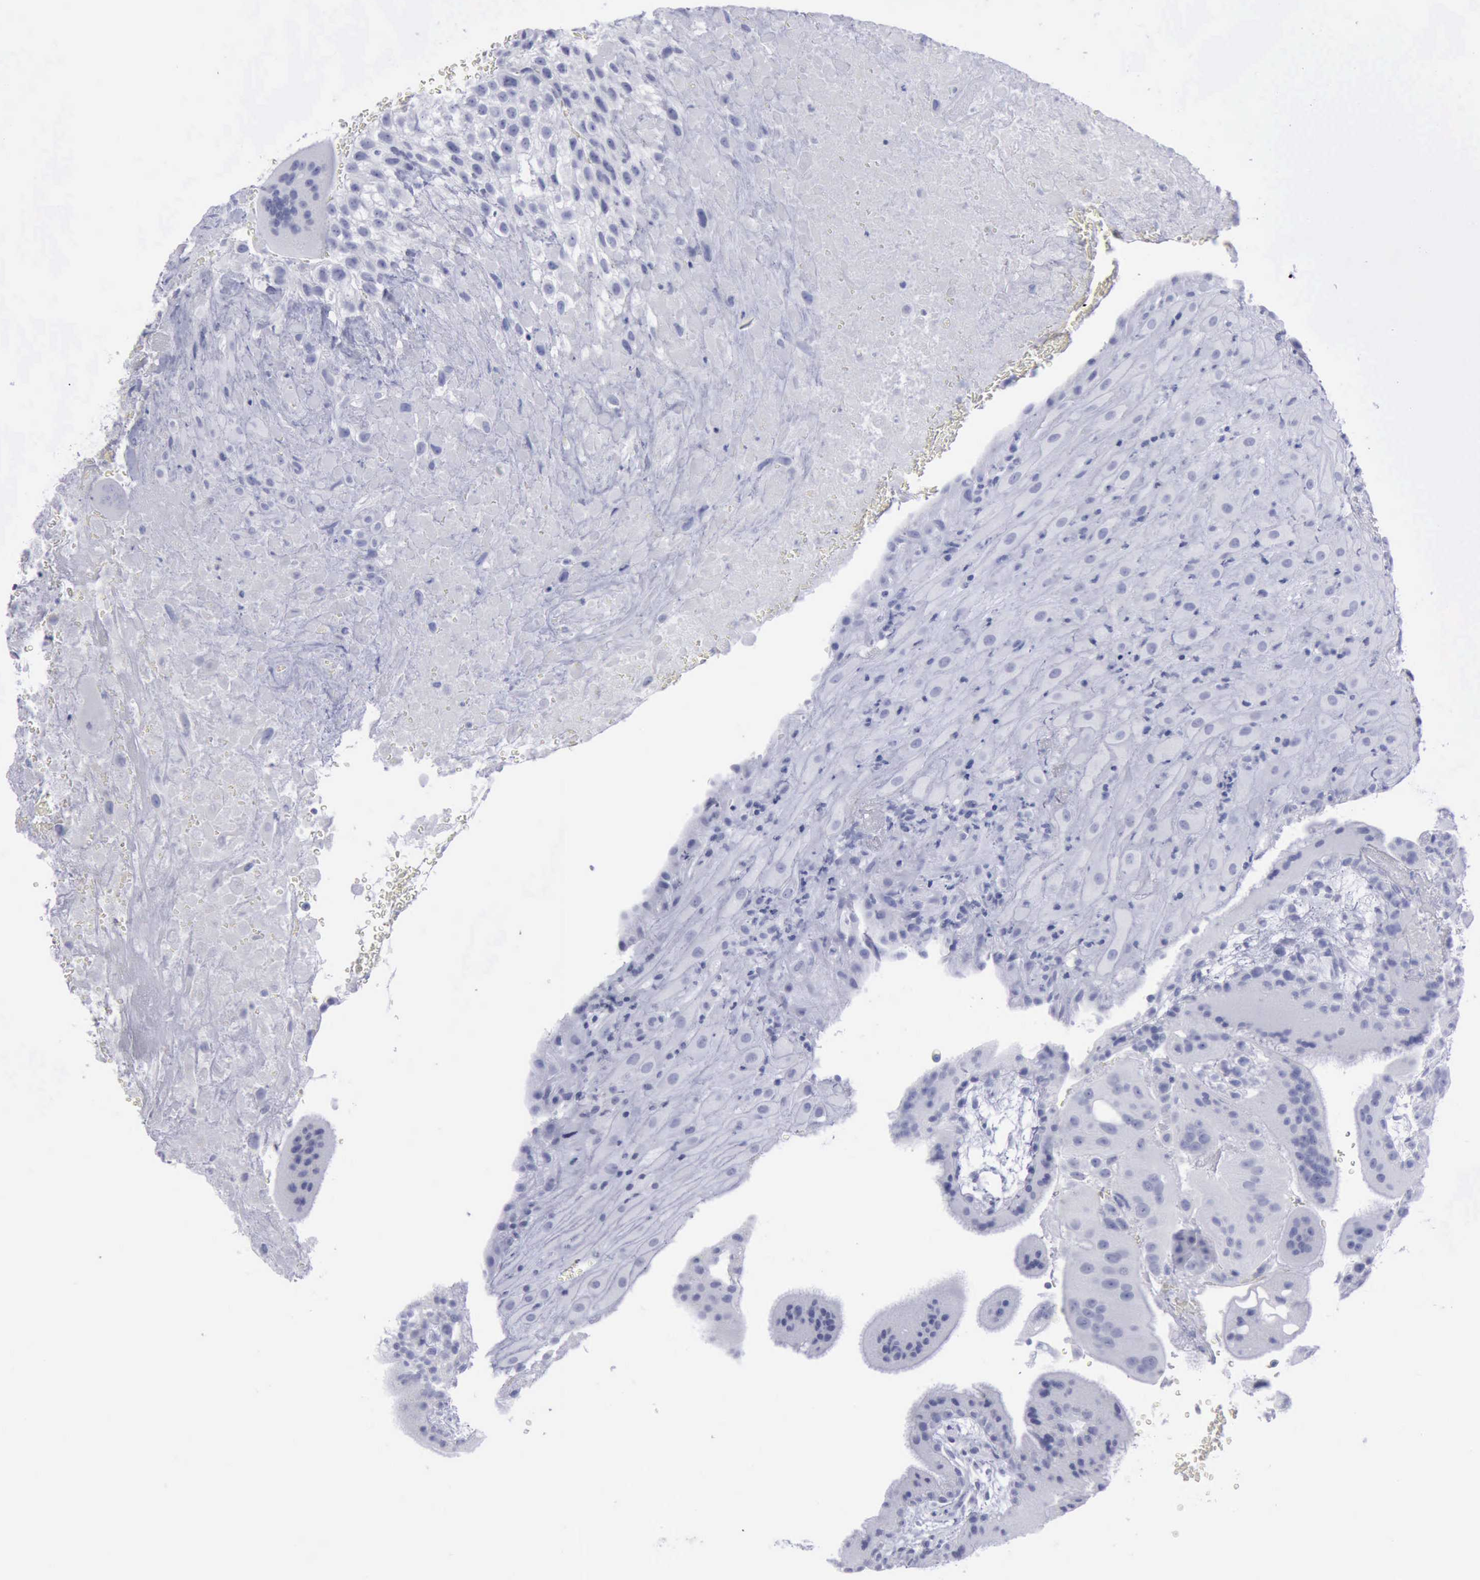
{"staining": {"intensity": "negative", "quantity": "none", "location": "none"}, "tissue": "placenta", "cell_type": "Decidual cells", "image_type": "normal", "snomed": [{"axis": "morphology", "description": "Normal tissue, NOS"}, {"axis": "topography", "description": "Placenta"}], "caption": "DAB immunohistochemical staining of normal human placenta exhibits no significant staining in decidual cells.", "gene": "KRT13", "patient": {"sex": "female", "age": 19}}